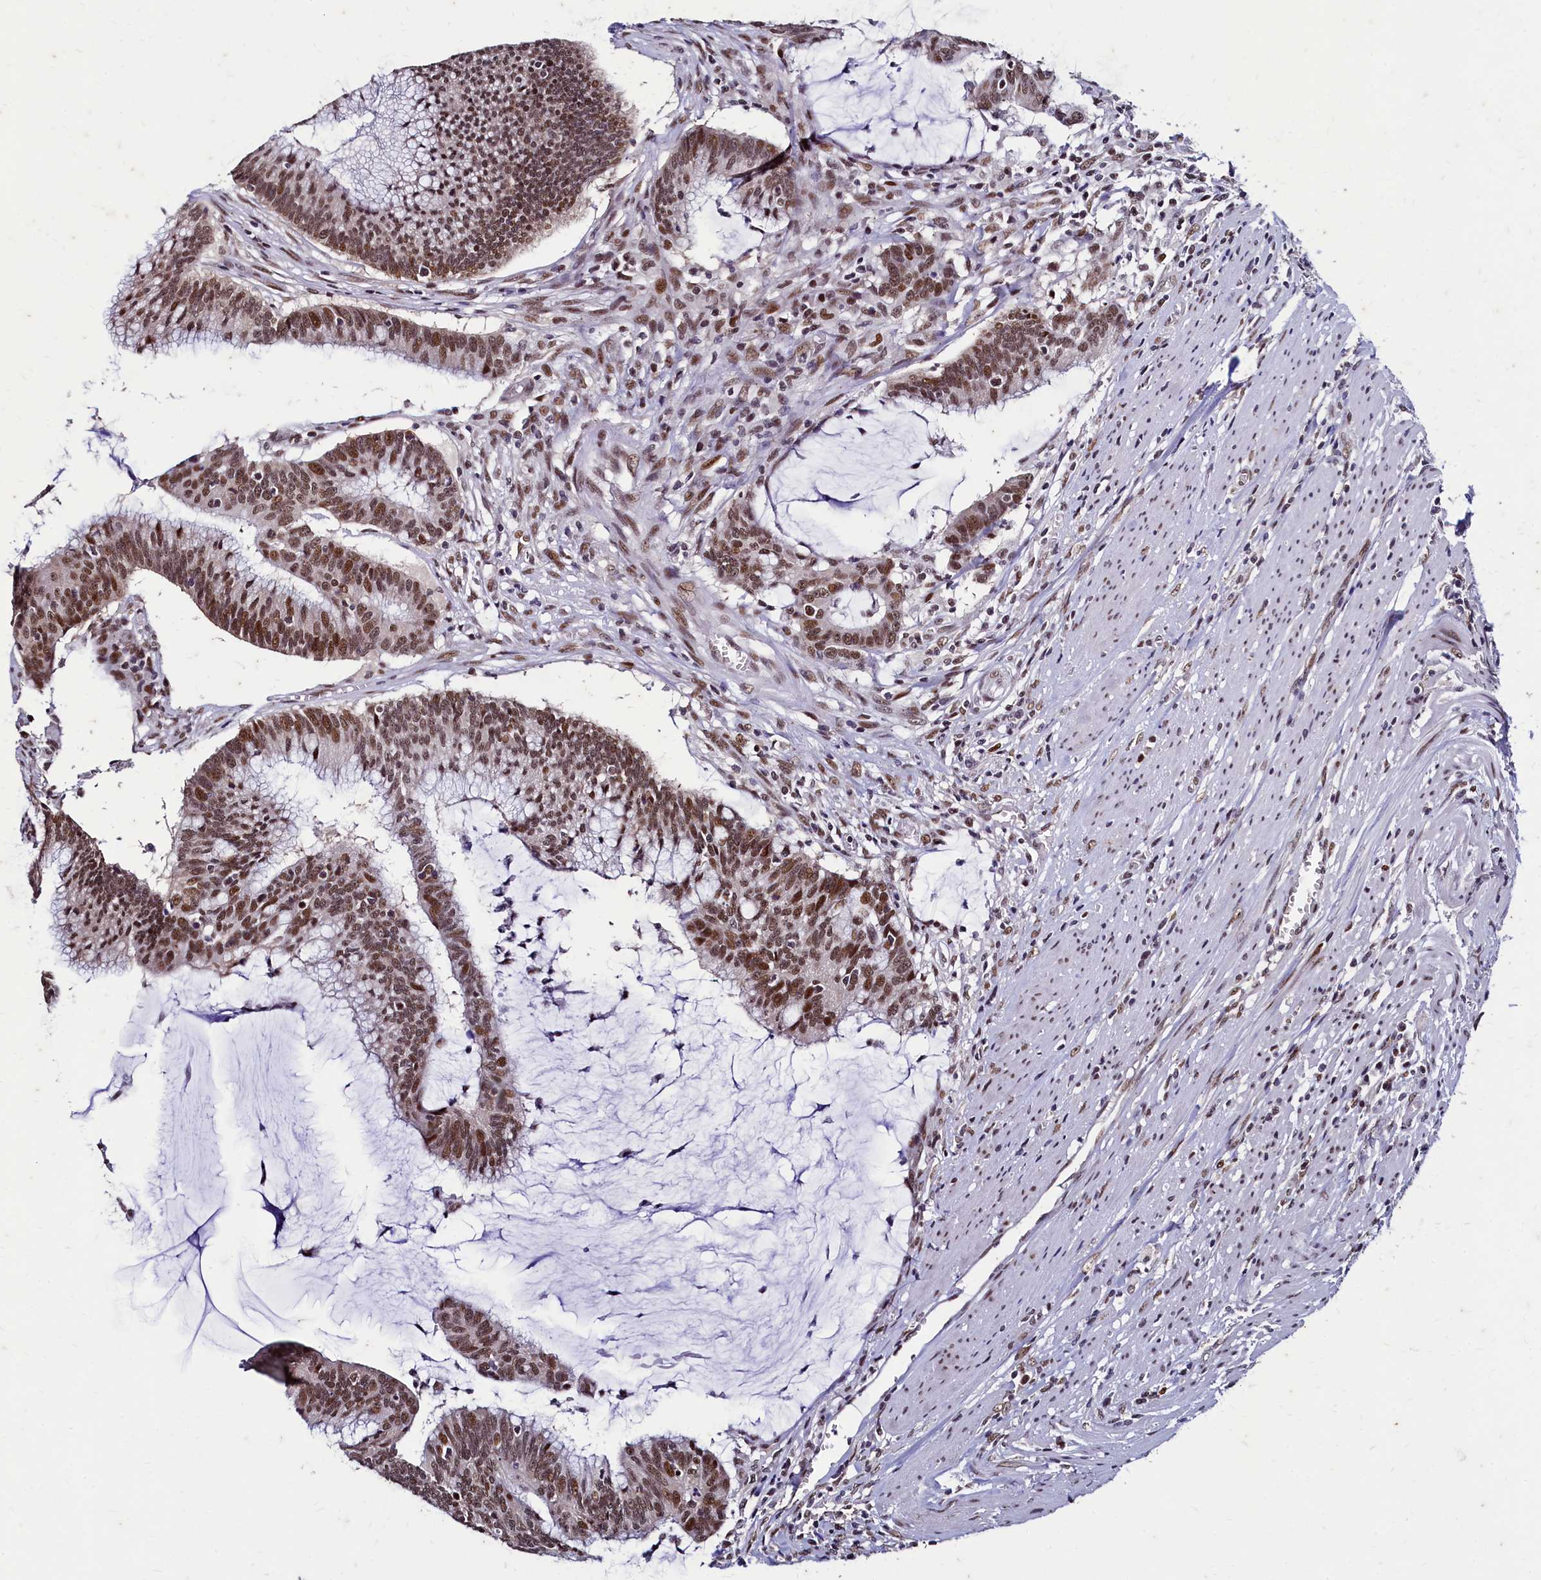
{"staining": {"intensity": "moderate", "quantity": ">75%", "location": "nuclear"}, "tissue": "colorectal cancer", "cell_type": "Tumor cells", "image_type": "cancer", "snomed": [{"axis": "morphology", "description": "Adenocarcinoma, NOS"}, {"axis": "topography", "description": "Rectum"}], "caption": "Immunohistochemistry image of neoplastic tissue: colorectal cancer (adenocarcinoma) stained using IHC demonstrates medium levels of moderate protein expression localized specifically in the nuclear of tumor cells, appearing as a nuclear brown color.", "gene": "CPSF7", "patient": {"sex": "female", "age": 77}}